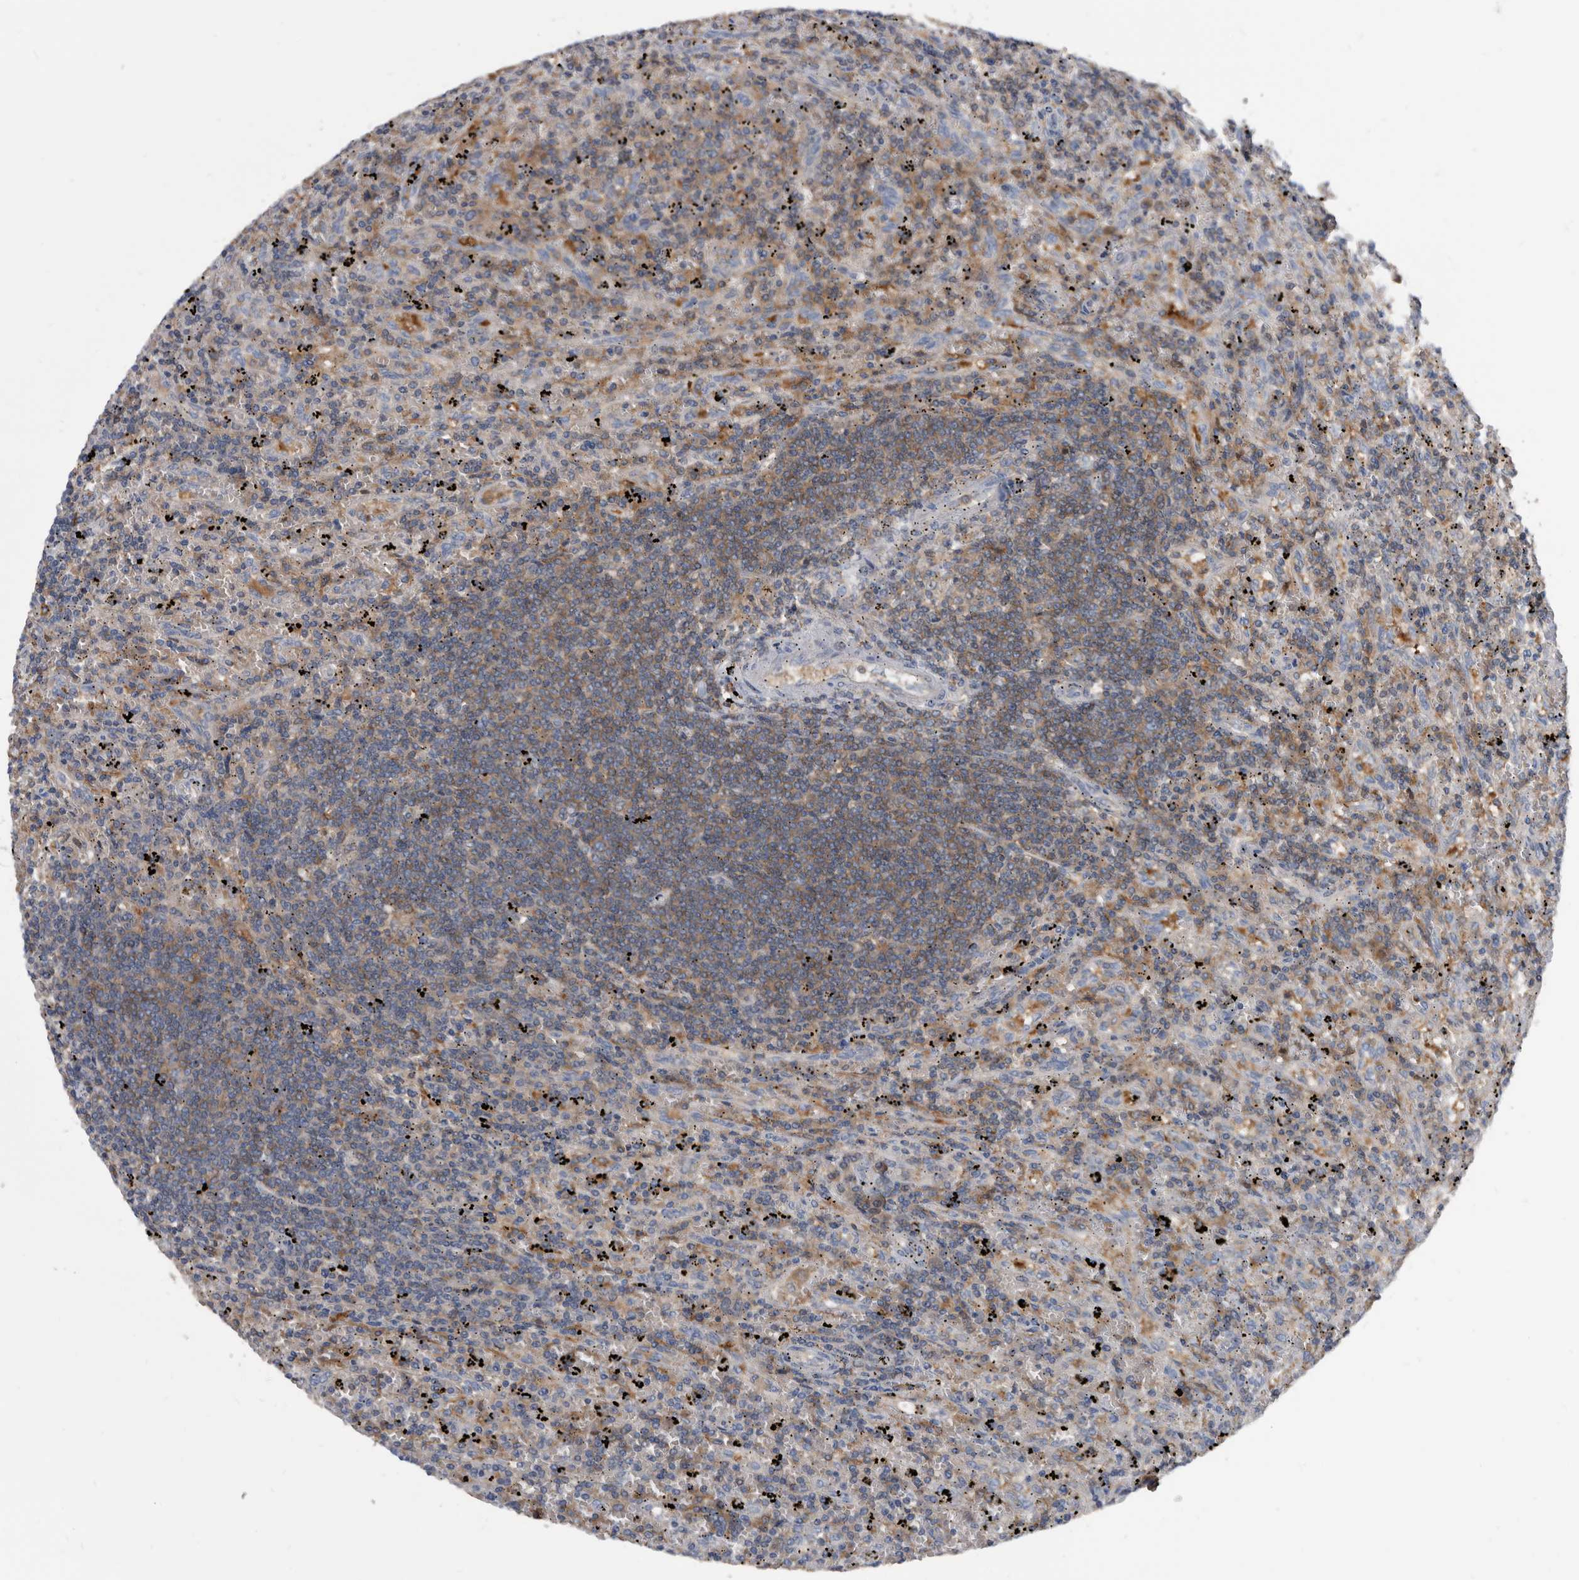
{"staining": {"intensity": "weak", "quantity": "<25%", "location": "cytoplasmic/membranous"}, "tissue": "lymphoma", "cell_type": "Tumor cells", "image_type": "cancer", "snomed": [{"axis": "morphology", "description": "Malignant lymphoma, non-Hodgkin's type, Low grade"}, {"axis": "topography", "description": "Spleen"}], "caption": "Tumor cells are negative for brown protein staining in low-grade malignant lymphoma, non-Hodgkin's type. (DAB immunohistochemistry (IHC) with hematoxylin counter stain).", "gene": "APEH", "patient": {"sex": "male", "age": 76}}